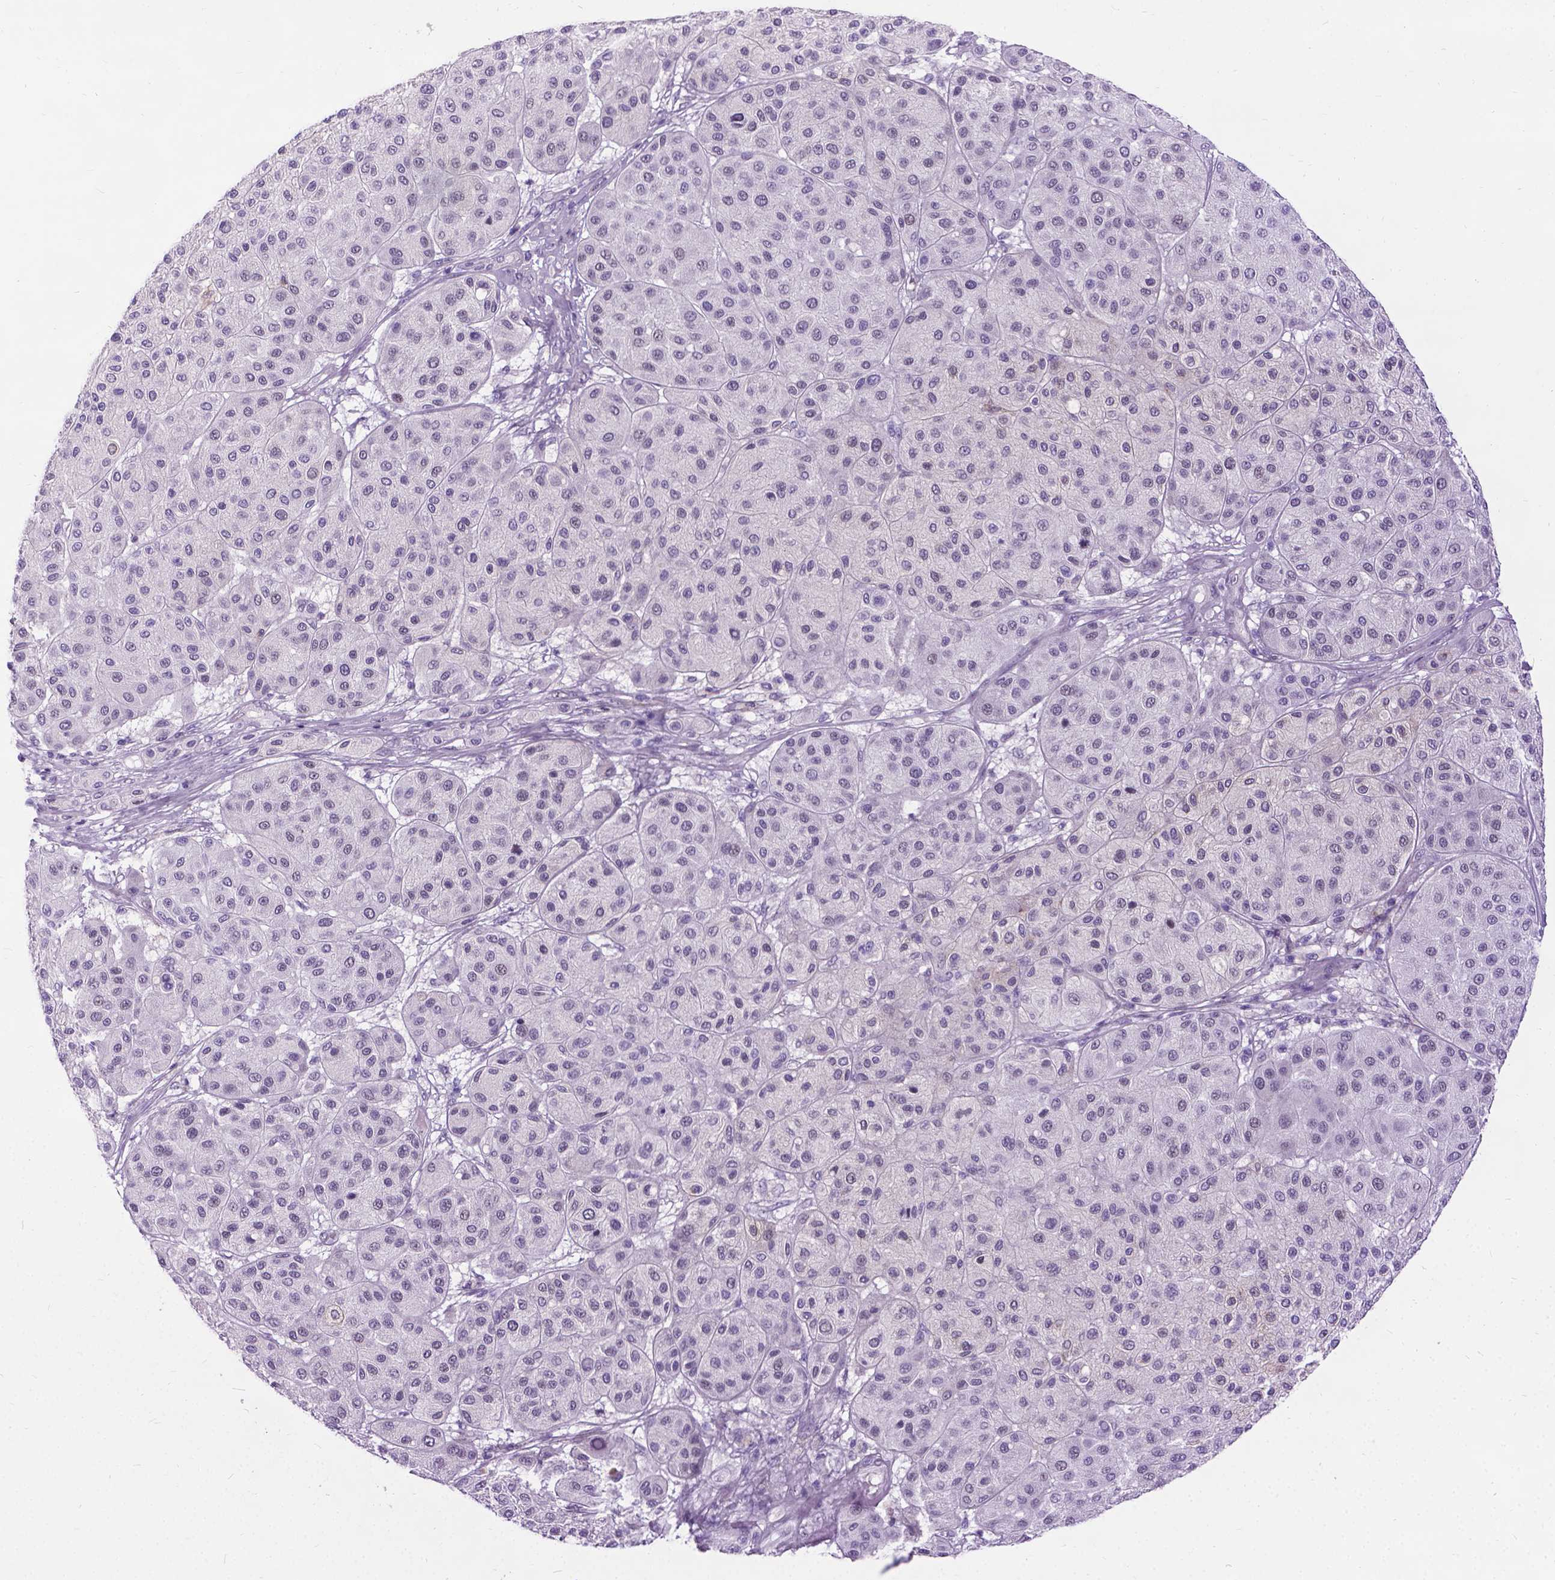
{"staining": {"intensity": "negative", "quantity": "none", "location": "none"}, "tissue": "melanoma", "cell_type": "Tumor cells", "image_type": "cancer", "snomed": [{"axis": "morphology", "description": "Malignant melanoma, Metastatic site"}, {"axis": "topography", "description": "Smooth muscle"}], "caption": "Immunohistochemistry (IHC) of melanoma displays no expression in tumor cells.", "gene": "PROB1", "patient": {"sex": "male", "age": 41}}